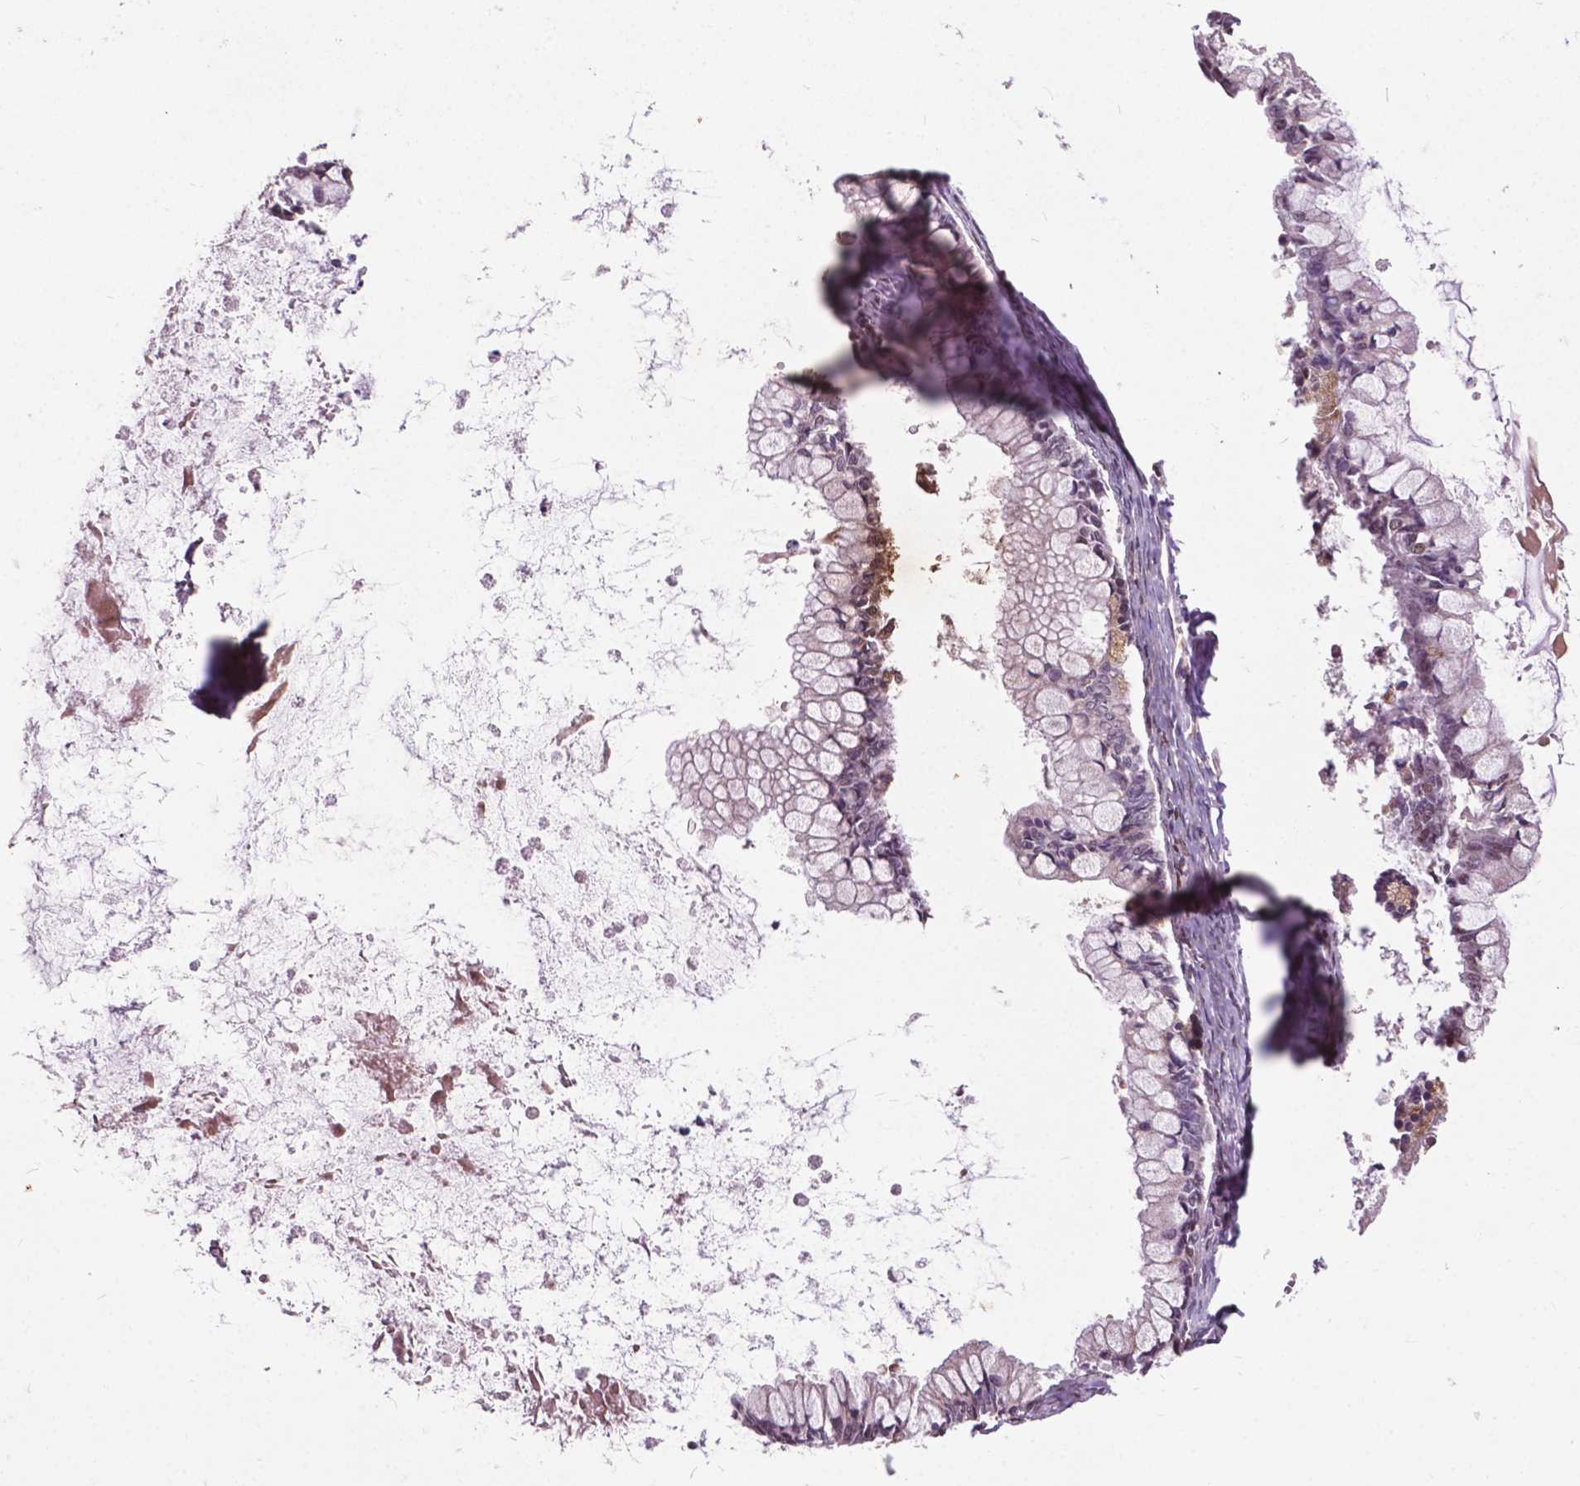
{"staining": {"intensity": "negative", "quantity": "none", "location": "none"}, "tissue": "ovarian cancer", "cell_type": "Tumor cells", "image_type": "cancer", "snomed": [{"axis": "morphology", "description": "Cystadenocarcinoma, mucinous, NOS"}, {"axis": "topography", "description": "Ovary"}], "caption": "Human ovarian mucinous cystadenocarcinoma stained for a protein using IHC reveals no staining in tumor cells.", "gene": "MSH2", "patient": {"sex": "female", "age": 67}}